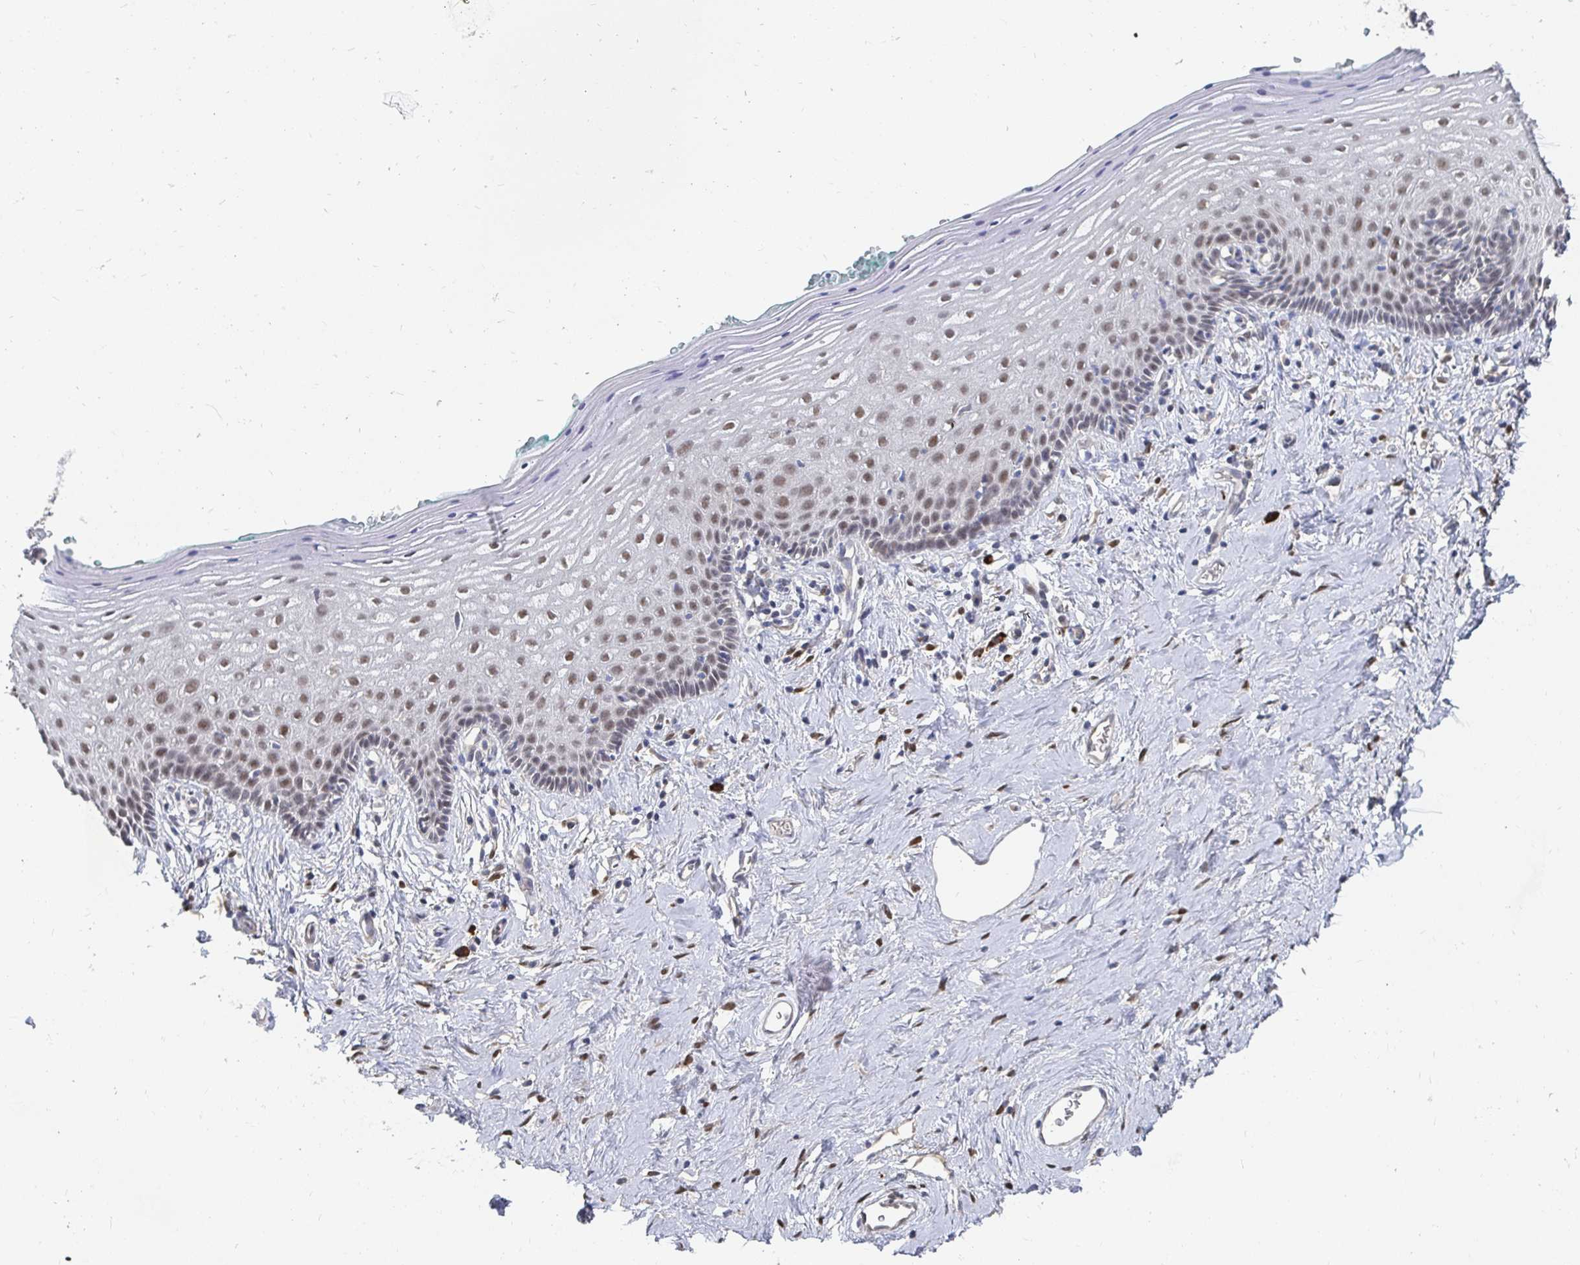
{"staining": {"intensity": "weak", "quantity": ">75%", "location": "nuclear"}, "tissue": "vagina", "cell_type": "Squamous epithelial cells", "image_type": "normal", "snomed": [{"axis": "morphology", "description": "Normal tissue, NOS"}, {"axis": "topography", "description": "Vagina"}], "caption": "Immunohistochemical staining of unremarkable human vagina reveals weak nuclear protein staining in approximately >75% of squamous epithelial cells.", "gene": "MEIS1", "patient": {"sex": "female", "age": 42}}